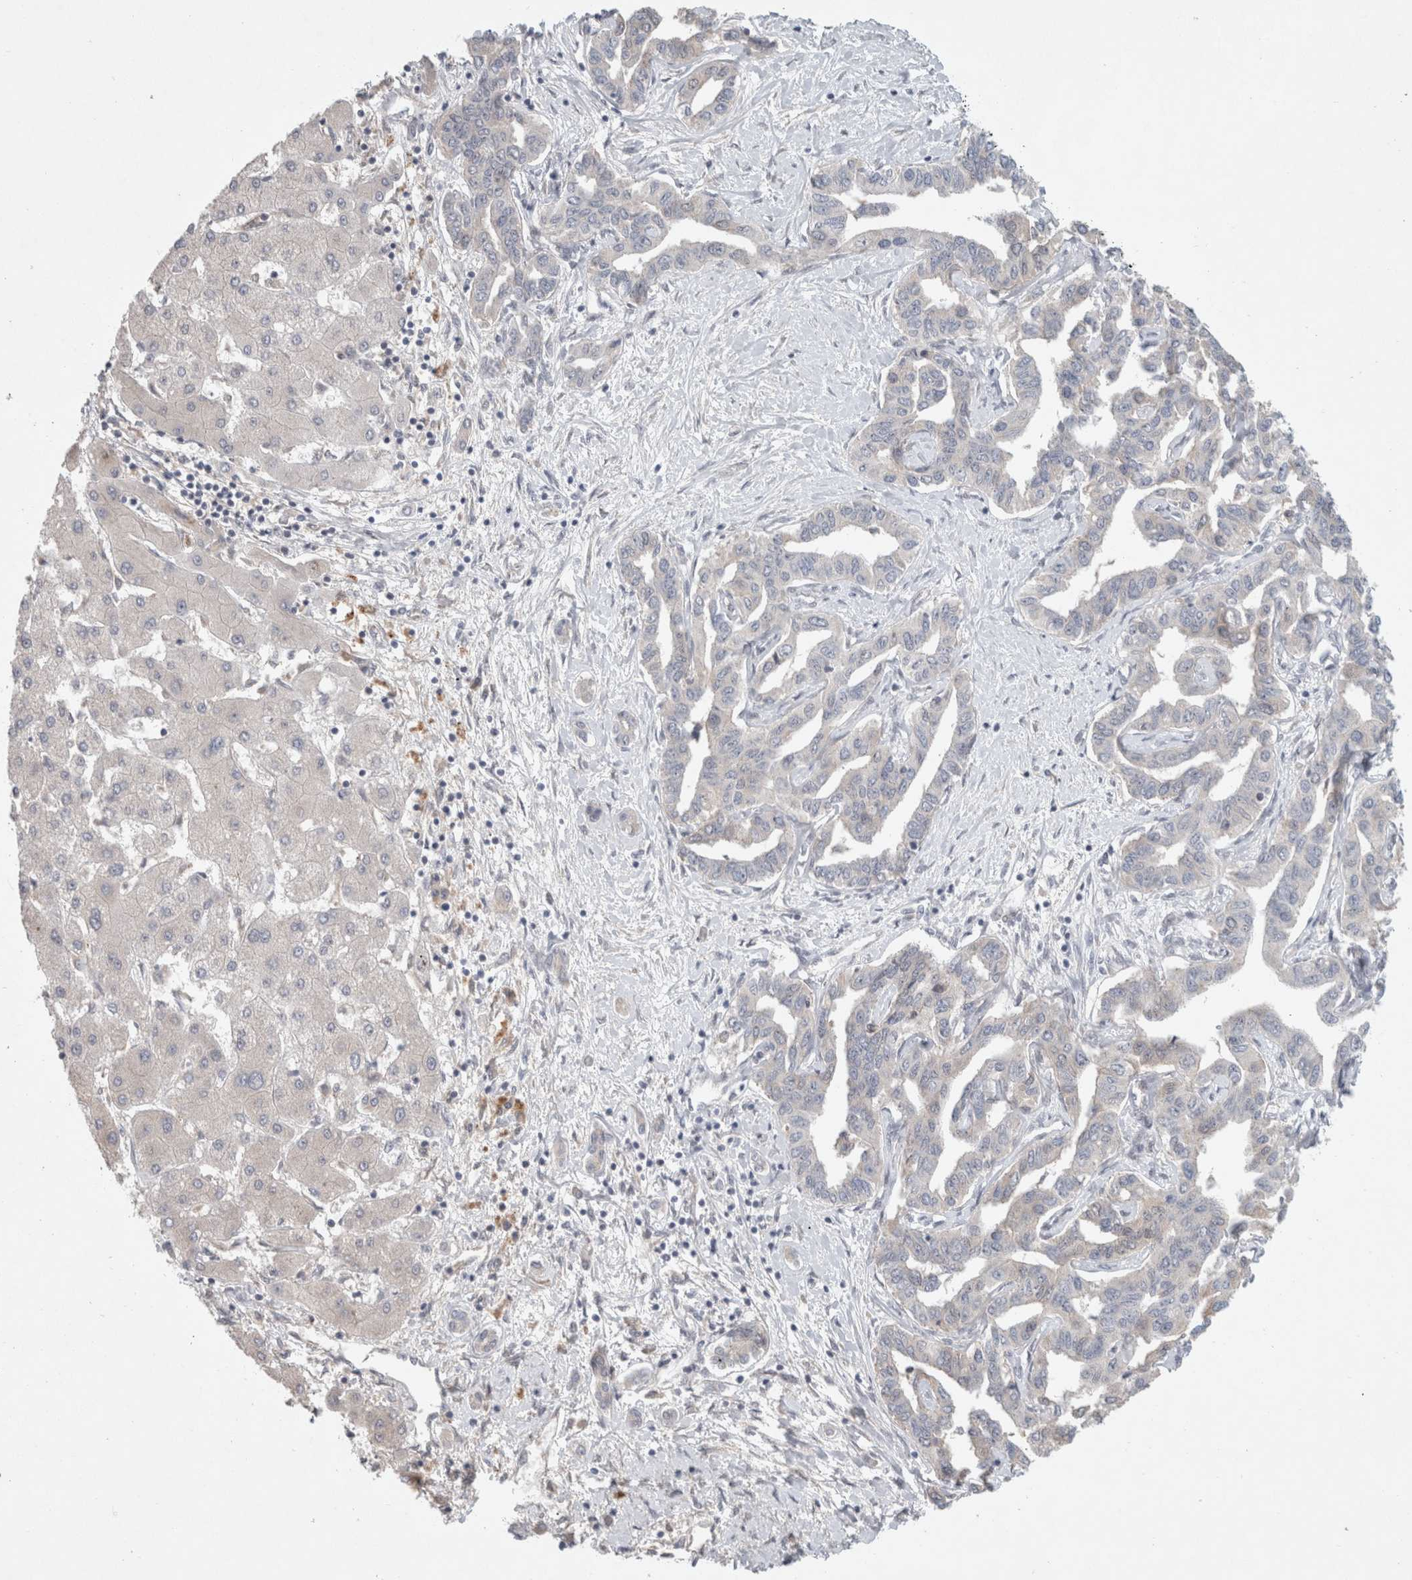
{"staining": {"intensity": "negative", "quantity": "none", "location": "none"}, "tissue": "liver cancer", "cell_type": "Tumor cells", "image_type": "cancer", "snomed": [{"axis": "morphology", "description": "Cholangiocarcinoma"}, {"axis": "topography", "description": "Liver"}], "caption": "Tumor cells show no significant protein staining in liver cancer (cholangiocarcinoma). The staining was performed using DAB (3,3'-diaminobenzidine) to visualize the protein expression in brown, while the nuclei were stained in blue with hematoxylin (Magnification: 20x).", "gene": "RASAL2", "patient": {"sex": "male", "age": 59}}